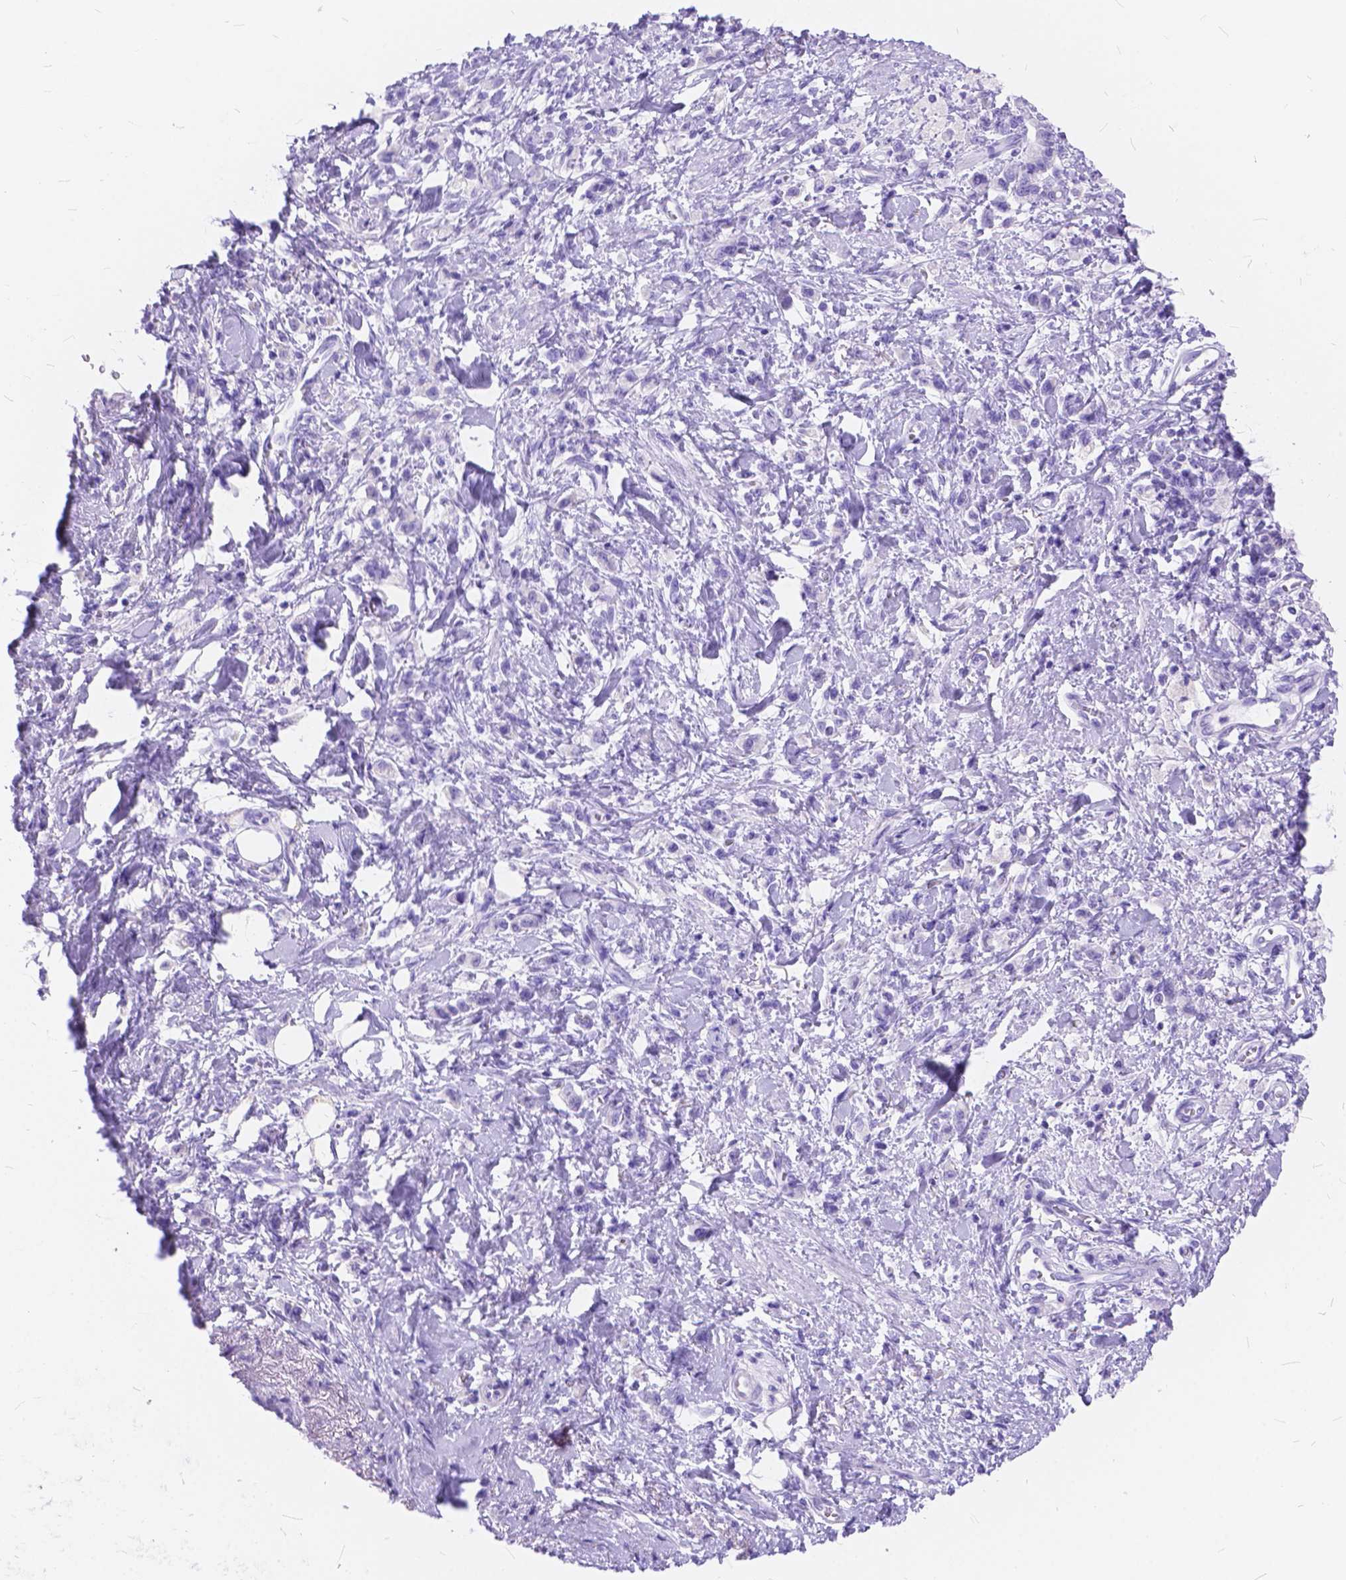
{"staining": {"intensity": "negative", "quantity": "none", "location": "none"}, "tissue": "stomach cancer", "cell_type": "Tumor cells", "image_type": "cancer", "snomed": [{"axis": "morphology", "description": "Adenocarcinoma, NOS"}, {"axis": "topography", "description": "Stomach"}], "caption": "Immunohistochemistry (IHC) histopathology image of neoplastic tissue: human adenocarcinoma (stomach) stained with DAB (3,3'-diaminobenzidine) exhibits no significant protein positivity in tumor cells.", "gene": "FOXL2", "patient": {"sex": "male", "age": 77}}